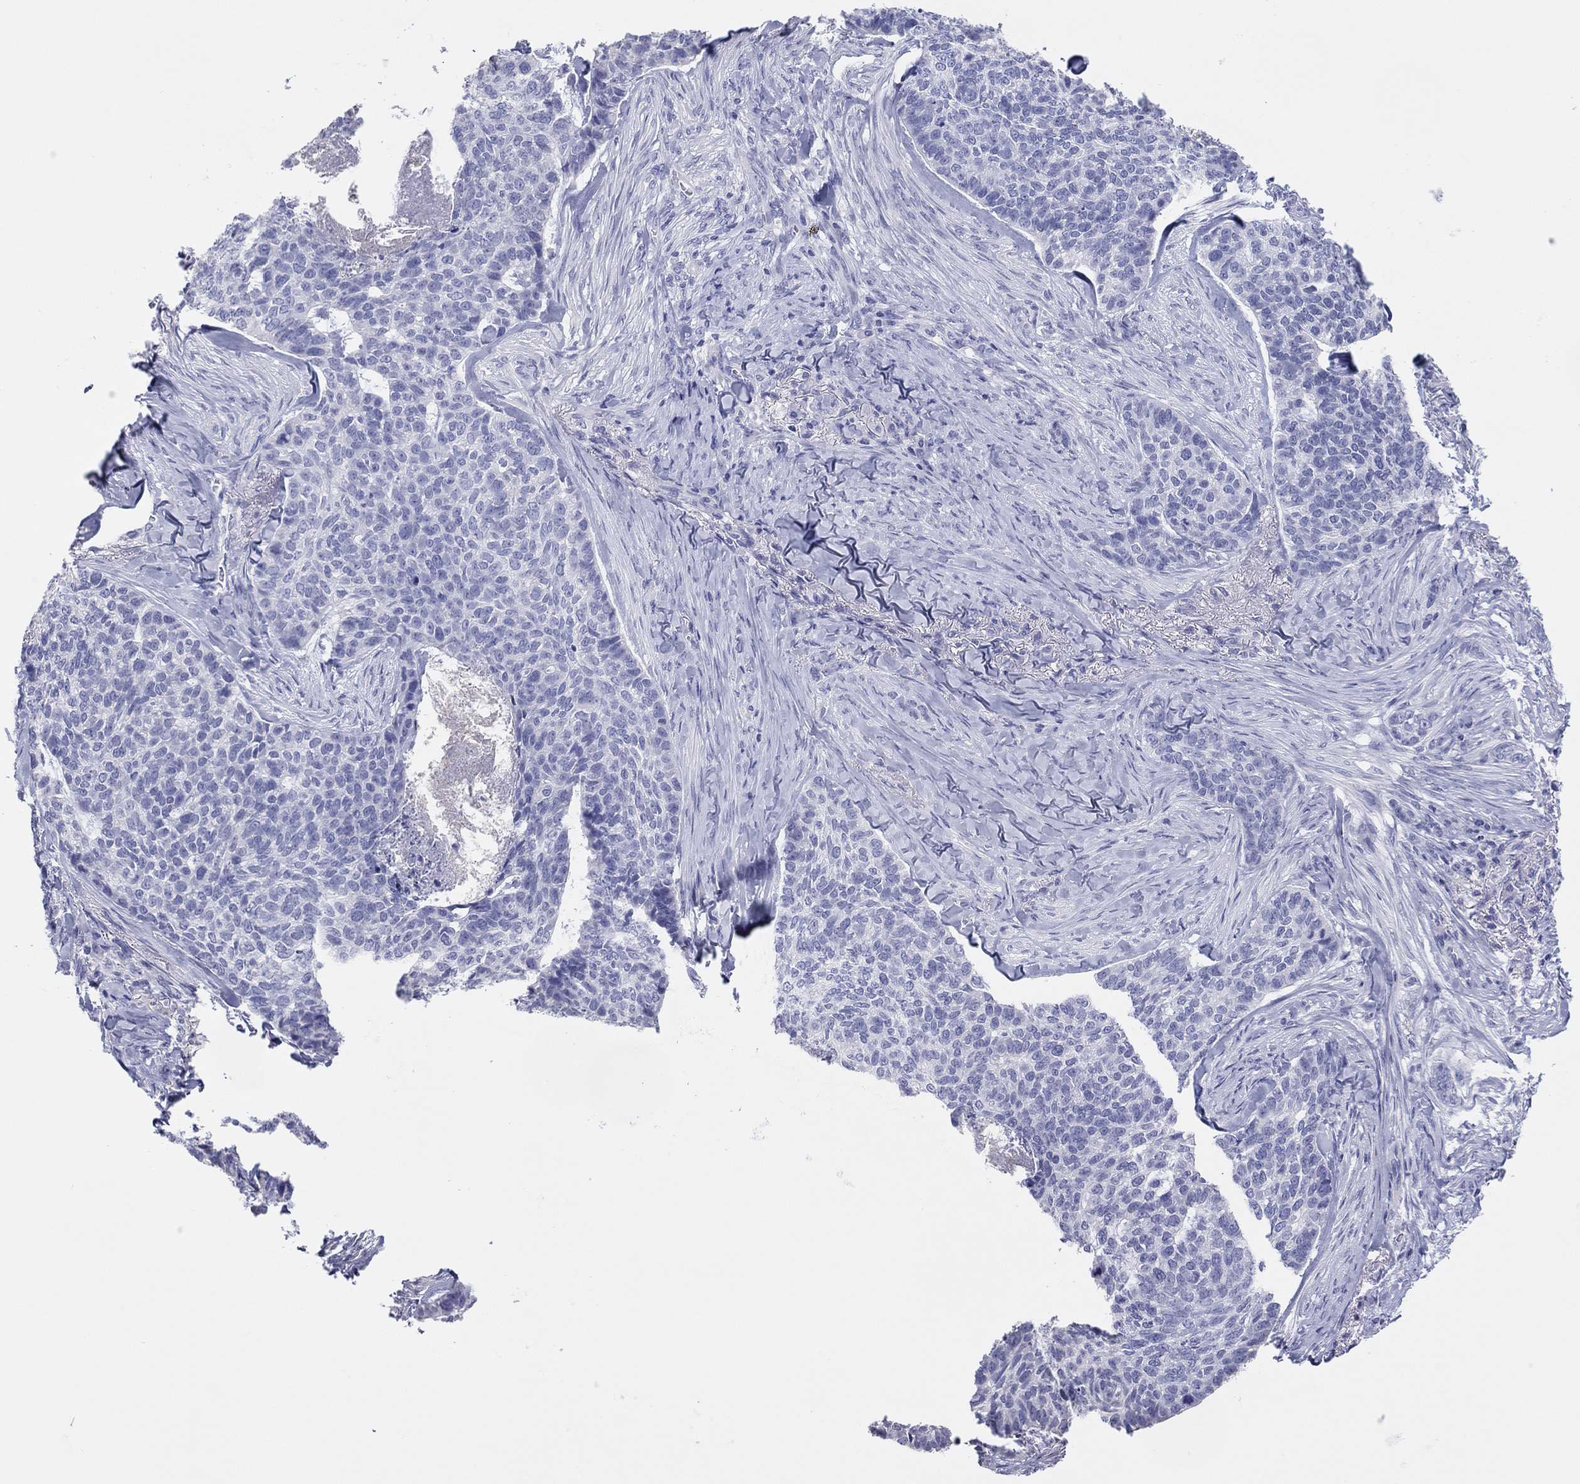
{"staining": {"intensity": "negative", "quantity": "none", "location": "none"}, "tissue": "skin cancer", "cell_type": "Tumor cells", "image_type": "cancer", "snomed": [{"axis": "morphology", "description": "Basal cell carcinoma"}, {"axis": "topography", "description": "Skin"}], "caption": "Tumor cells show no significant protein expression in skin cancer (basal cell carcinoma).", "gene": "ERICH3", "patient": {"sex": "female", "age": 69}}